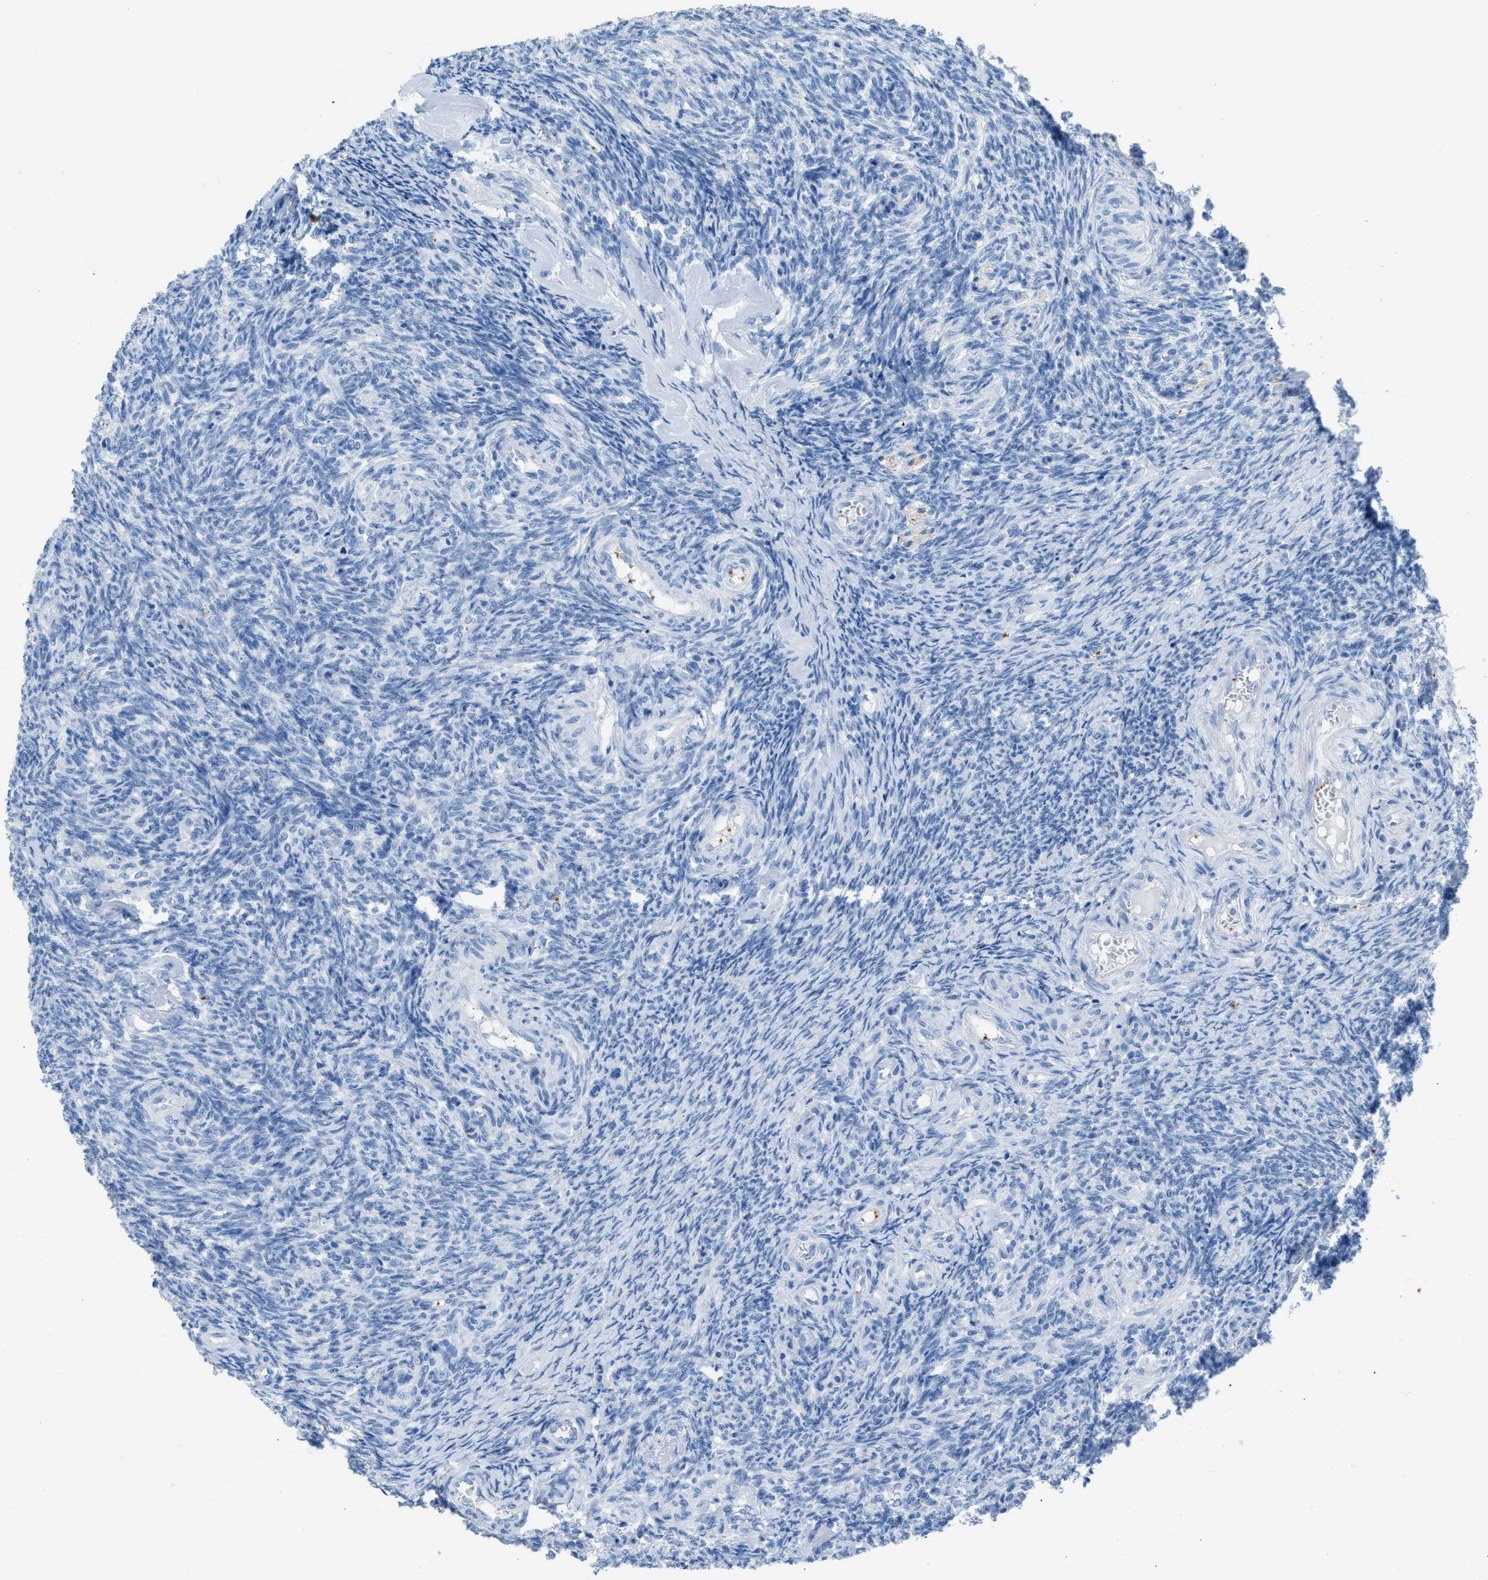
{"staining": {"intensity": "strong", "quantity": ">75%", "location": "cytoplasmic/membranous"}, "tissue": "ovary", "cell_type": "Follicle cells", "image_type": "normal", "snomed": [{"axis": "morphology", "description": "Normal tissue, NOS"}, {"axis": "topography", "description": "Ovary"}], "caption": "A brown stain highlights strong cytoplasmic/membranous positivity of a protein in follicle cells of normal ovary. (Stains: DAB in brown, nuclei in blue, Microscopy: brightfield microscopy at high magnification).", "gene": "FAIM2", "patient": {"sex": "female", "age": 41}}